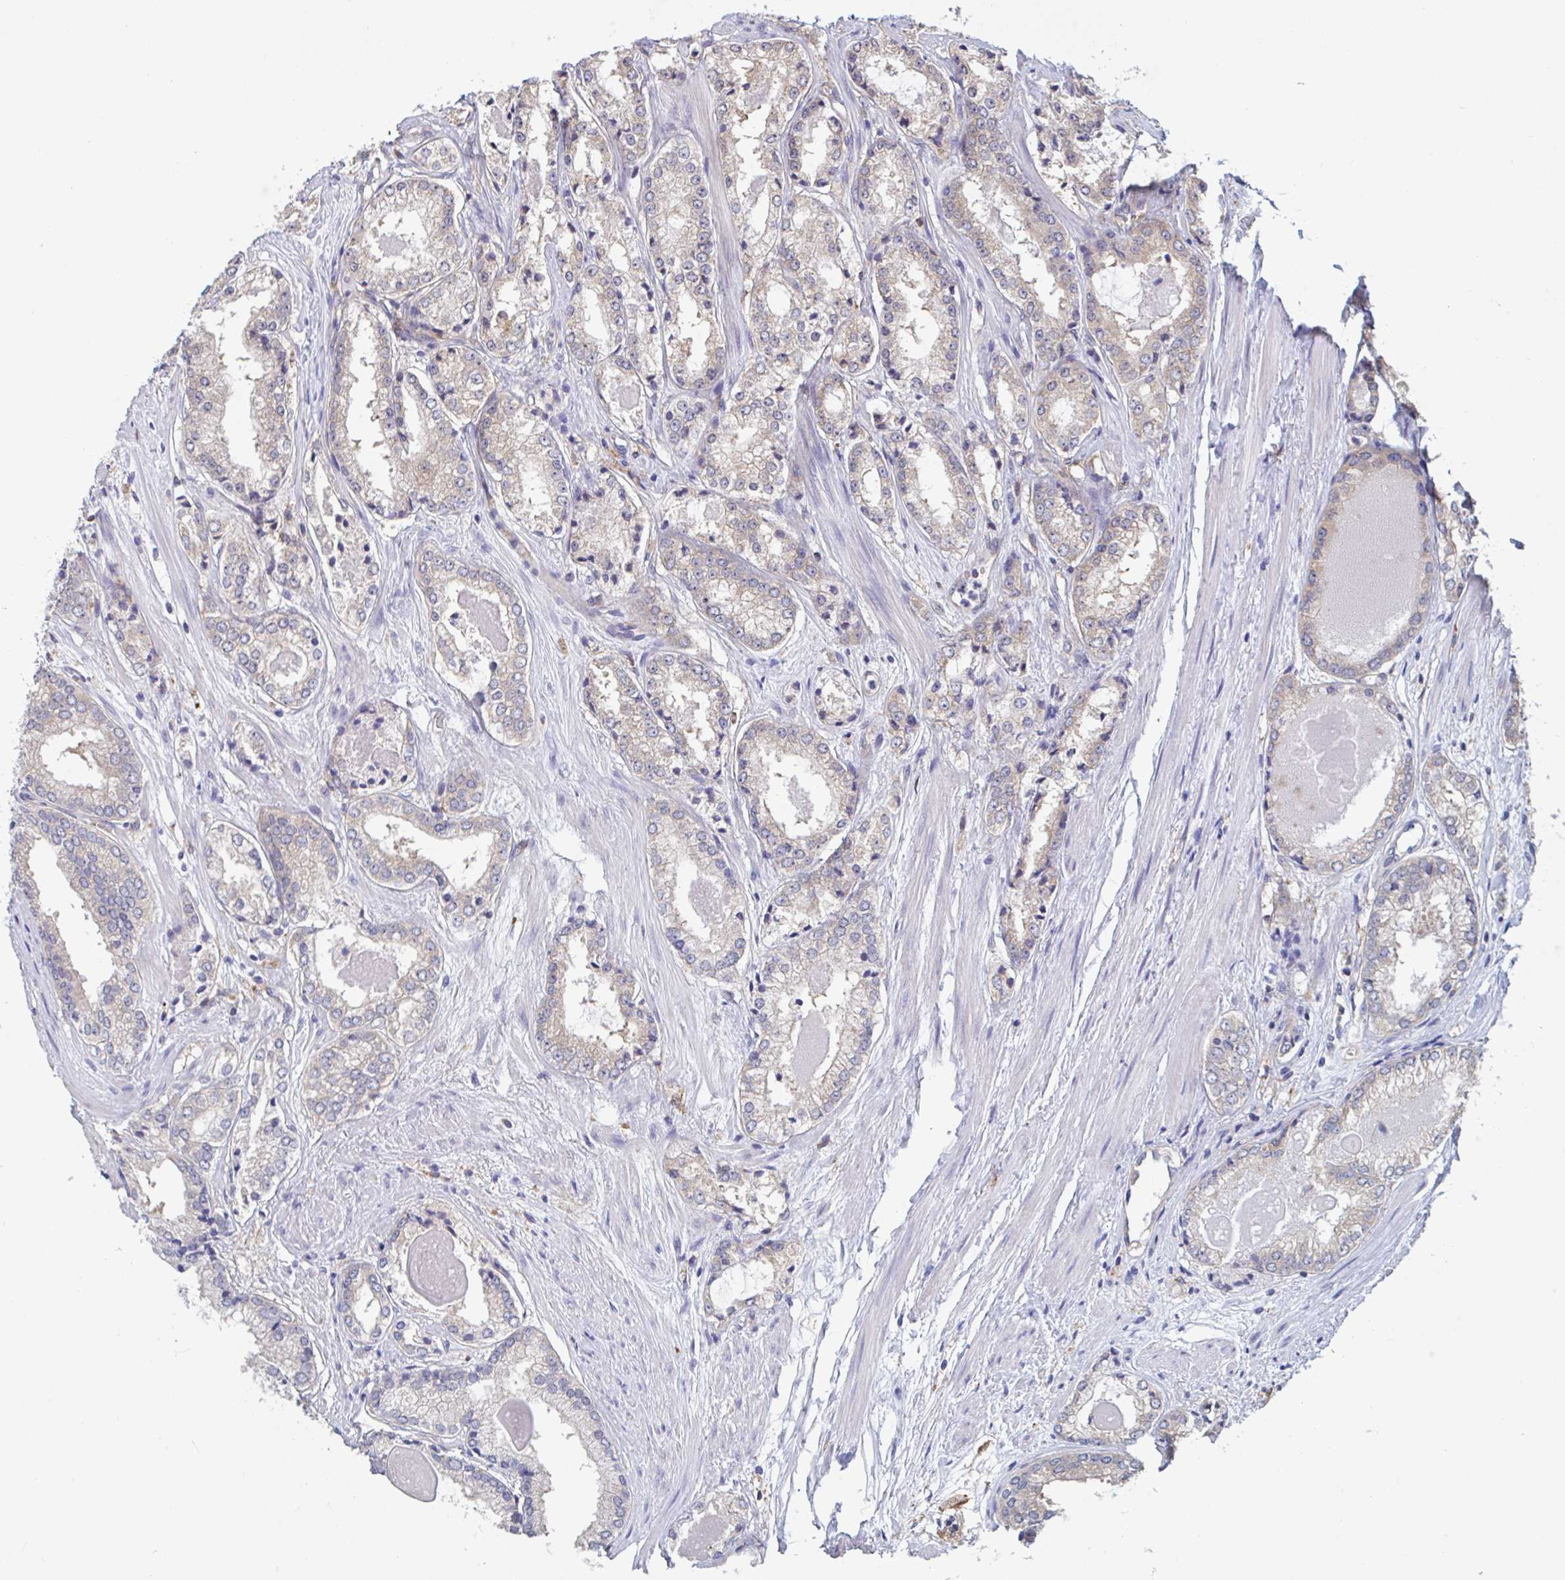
{"staining": {"intensity": "negative", "quantity": "none", "location": "none"}, "tissue": "prostate cancer", "cell_type": "Tumor cells", "image_type": "cancer", "snomed": [{"axis": "morphology", "description": "Adenocarcinoma, NOS"}, {"axis": "morphology", "description": "Adenocarcinoma, Low grade"}, {"axis": "topography", "description": "Prostate"}], "caption": "There is no significant expression in tumor cells of prostate cancer. The staining was performed using DAB to visualize the protein expression in brown, while the nuclei were stained in blue with hematoxylin (Magnification: 20x).", "gene": "SNX8", "patient": {"sex": "male", "age": 68}}